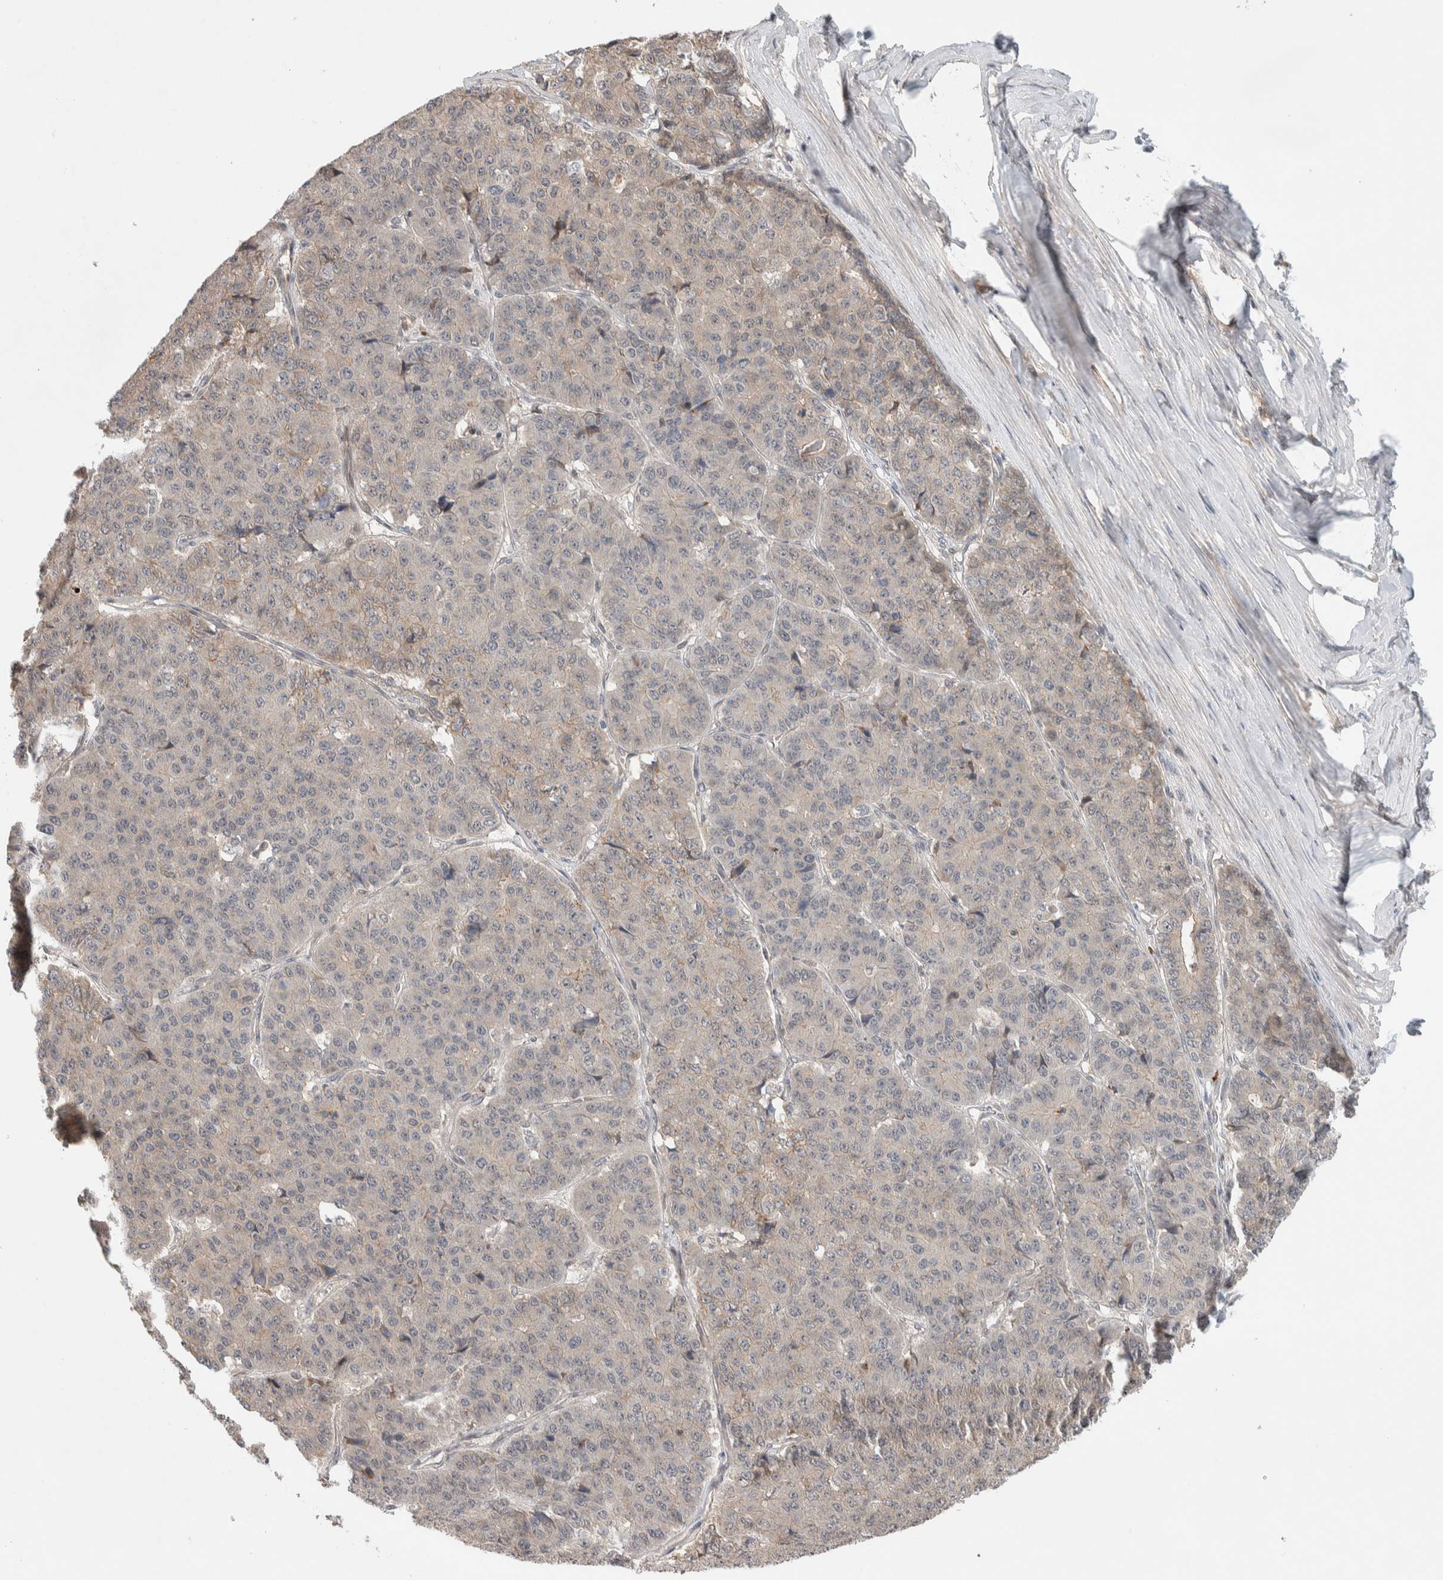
{"staining": {"intensity": "weak", "quantity": "<25%", "location": "cytoplasmic/membranous"}, "tissue": "pancreatic cancer", "cell_type": "Tumor cells", "image_type": "cancer", "snomed": [{"axis": "morphology", "description": "Adenocarcinoma, NOS"}, {"axis": "topography", "description": "Pancreas"}], "caption": "This is an immunohistochemistry (IHC) image of human pancreatic cancer. There is no positivity in tumor cells.", "gene": "DEPTOR", "patient": {"sex": "male", "age": 50}}